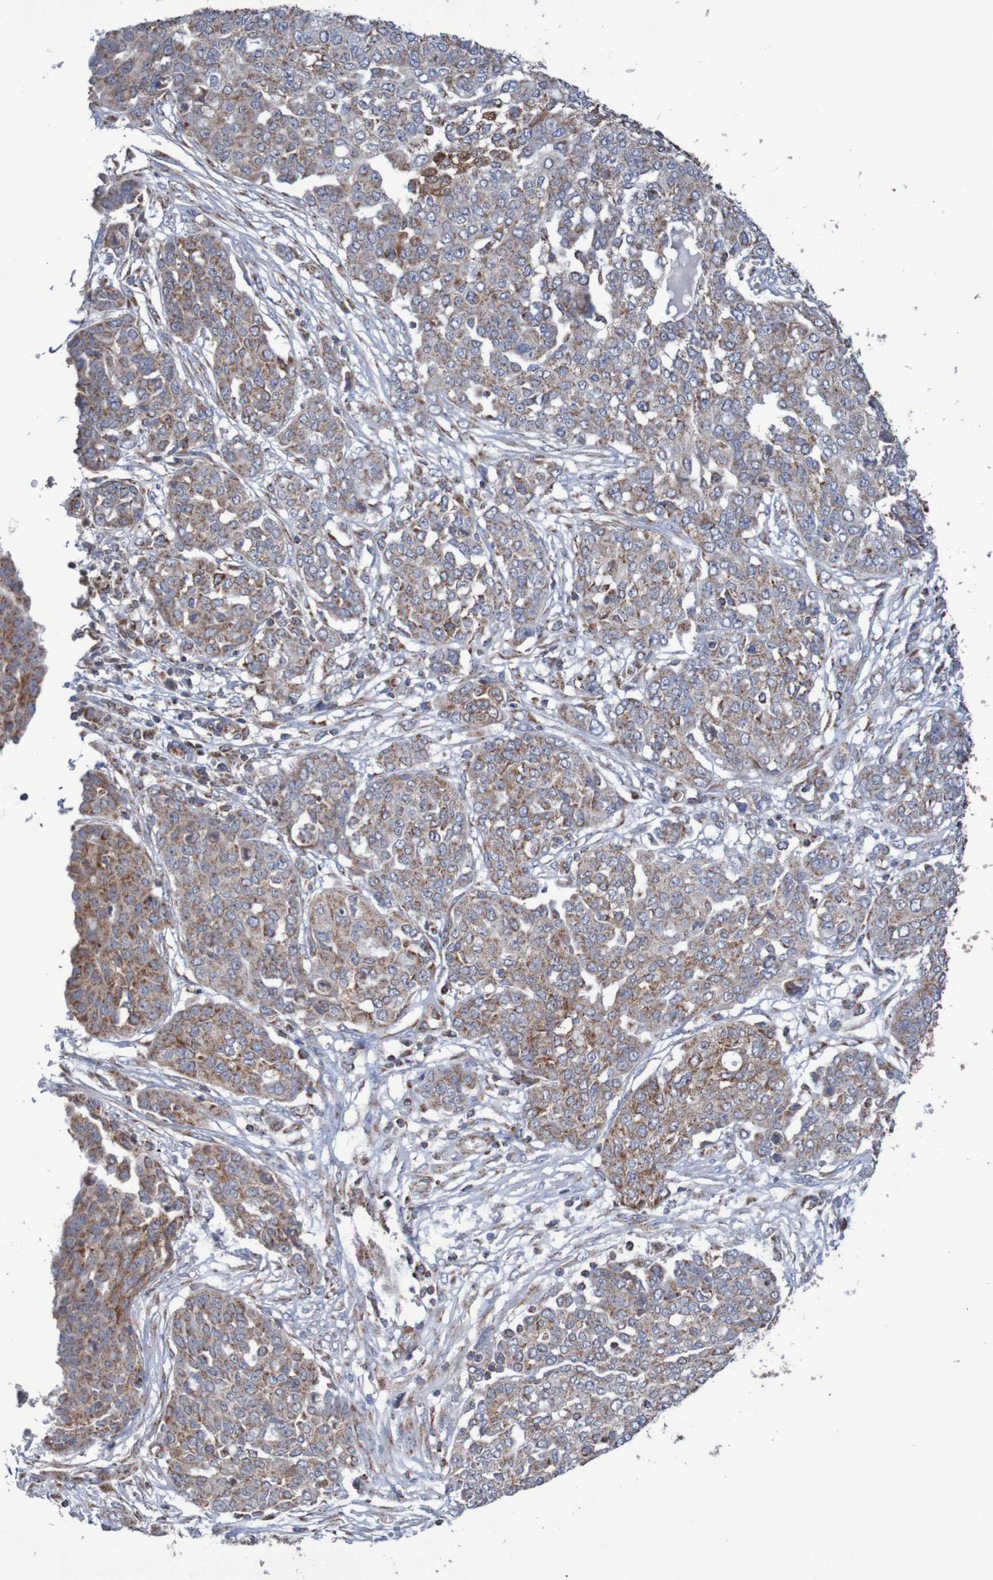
{"staining": {"intensity": "moderate", "quantity": ">75%", "location": "cytoplasmic/membranous"}, "tissue": "ovarian cancer", "cell_type": "Tumor cells", "image_type": "cancer", "snomed": [{"axis": "morphology", "description": "Cystadenocarcinoma, serous, NOS"}, {"axis": "topography", "description": "Soft tissue"}, {"axis": "topography", "description": "Ovary"}], "caption": "IHC staining of ovarian cancer (serous cystadenocarcinoma), which demonstrates medium levels of moderate cytoplasmic/membranous expression in approximately >75% of tumor cells indicating moderate cytoplasmic/membranous protein positivity. The staining was performed using DAB (brown) for protein detection and nuclei were counterstained in hematoxylin (blue).", "gene": "MMEL1", "patient": {"sex": "female", "age": 57}}